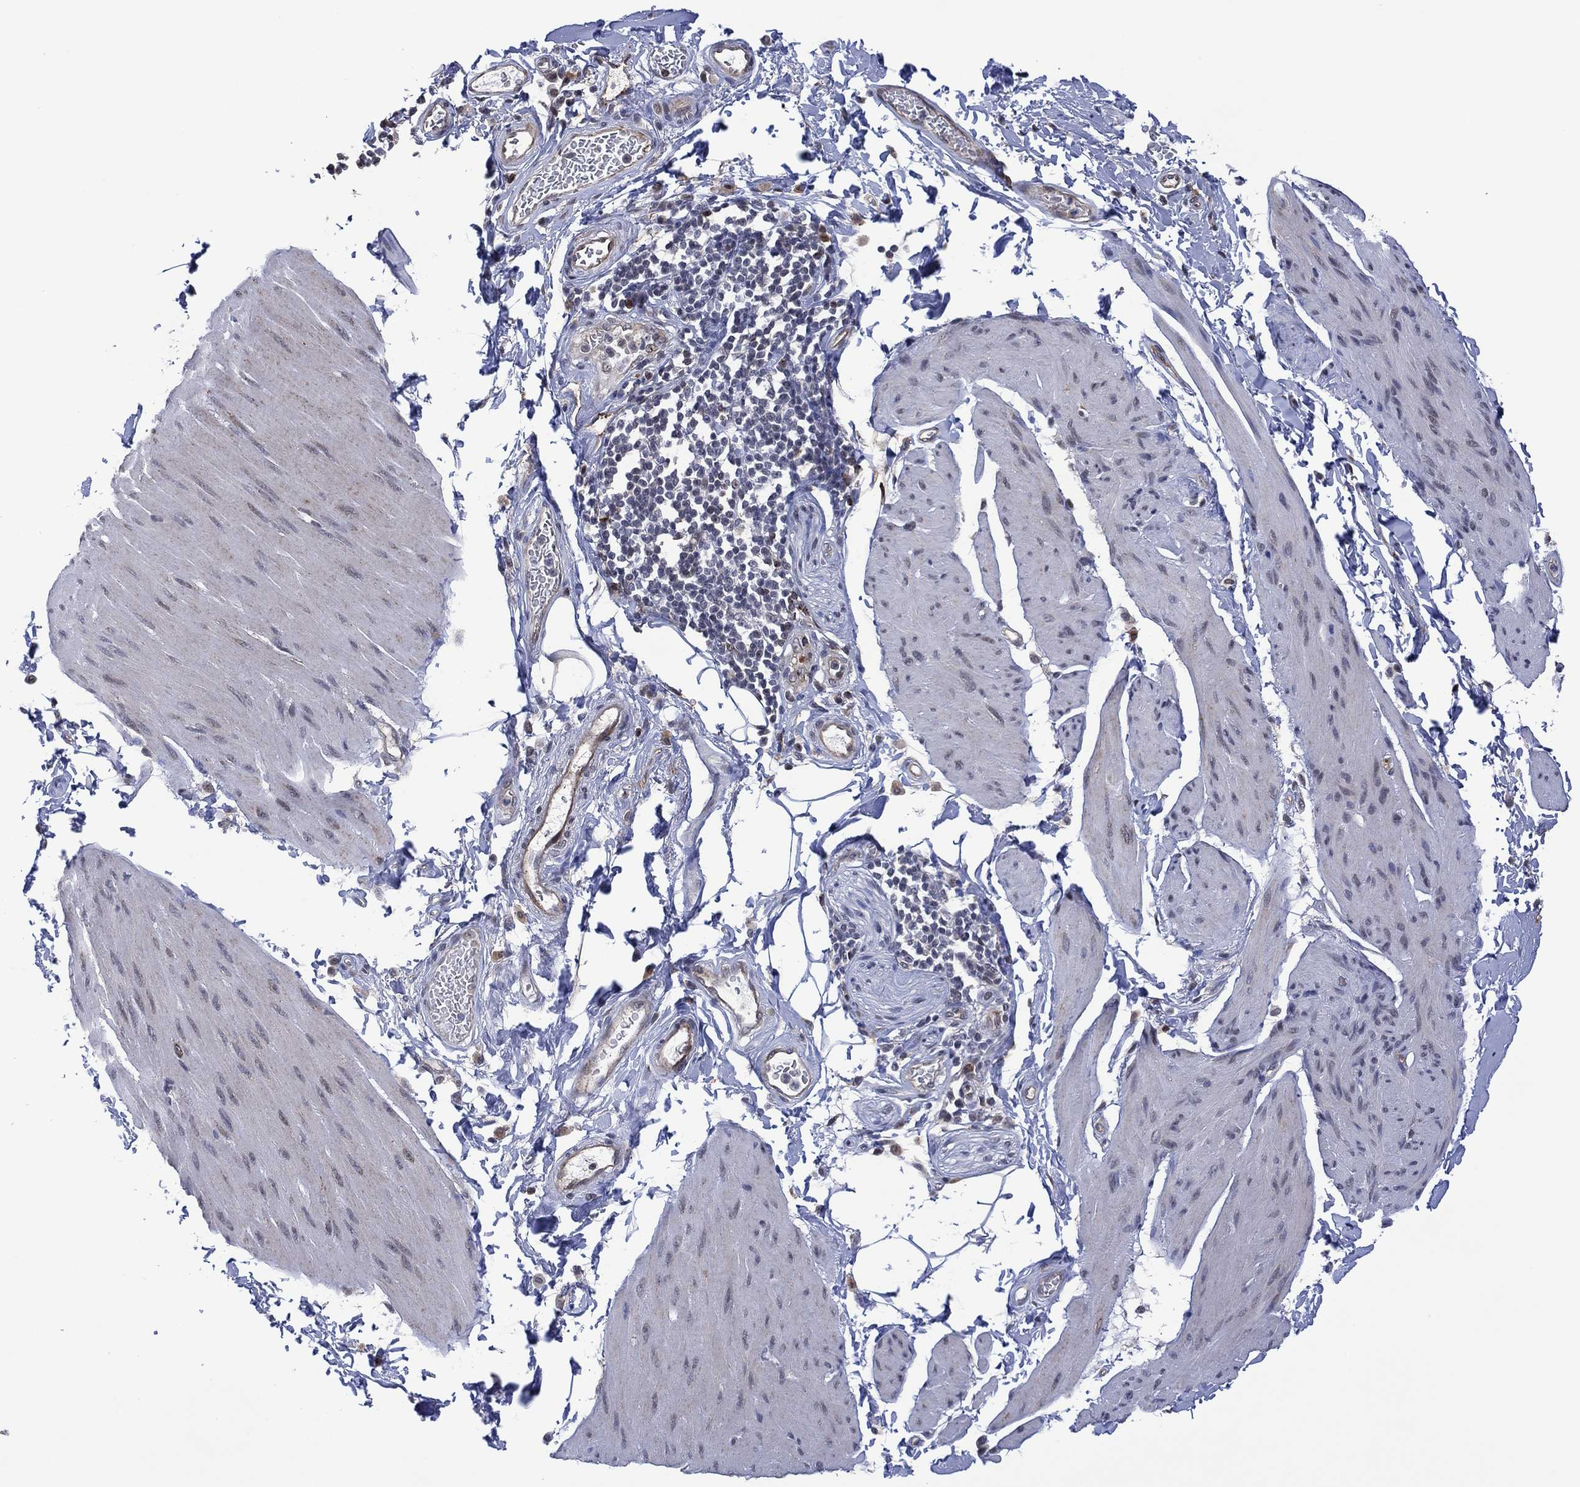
{"staining": {"intensity": "negative", "quantity": "none", "location": "none"}, "tissue": "smooth muscle", "cell_type": "Smooth muscle cells", "image_type": "normal", "snomed": [{"axis": "morphology", "description": "Normal tissue, NOS"}, {"axis": "topography", "description": "Adipose tissue"}, {"axis": "topography", "description": "Smooth muscle"}, {"axis": "topography", "description": "Peripheral nerve tissue"}], "caption": "Smooth muscle stained for a protein using immunohistochemistry (IHC) shows no positivity smooth muscle cells.", "gene": "DPP4", "patient": {"sex": "male", "age": 83}}